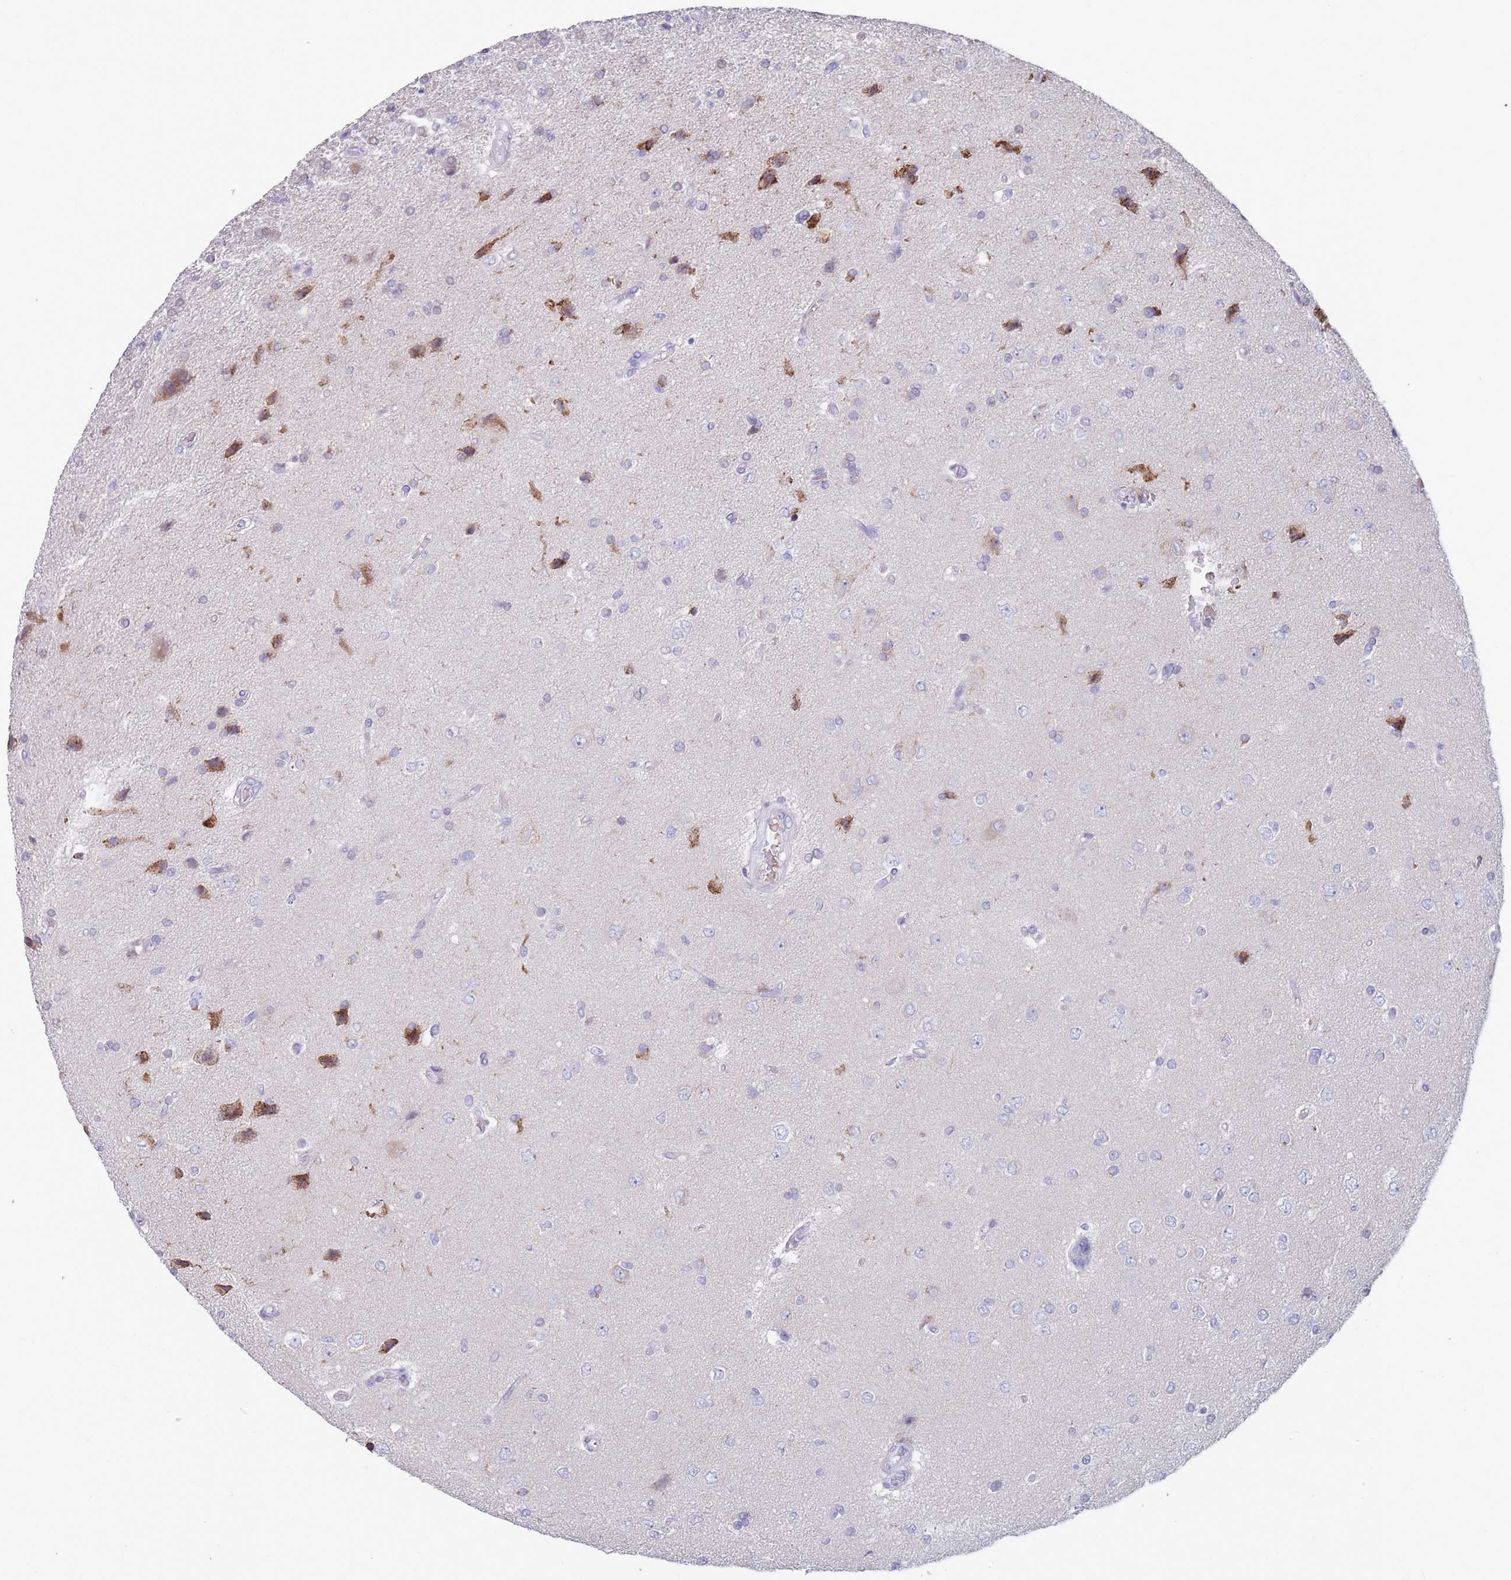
{"staining": {"intensity": "moderate", "quantity": "<25%", "location": "cytoplasmic/membranous,nuclear"}, "tissue": "glioma", "cell_type": "Tumor cells", "image_type": "cancer", "snomed": [{"axis": "morphology", "description": "Glioma, malignant, High grade"}, {"axis": "topography", "description": "Brain"}], "caption": "An immunohistochemistry (IHC) image of neoplastic tissue is shown. Protein staining in brown shows moderate cytoplasmic/membranous and nuclear positivity in malignant high-grade glioma within tumor cells. (Stains: DAB (3,3'-diaminobenzidine) in brown, nuclei in blue, Microscopy: brightfield microscopy at high magnification).", "gene": "ST8SIA5", "patient": {"sex": "male", "age": 56}}